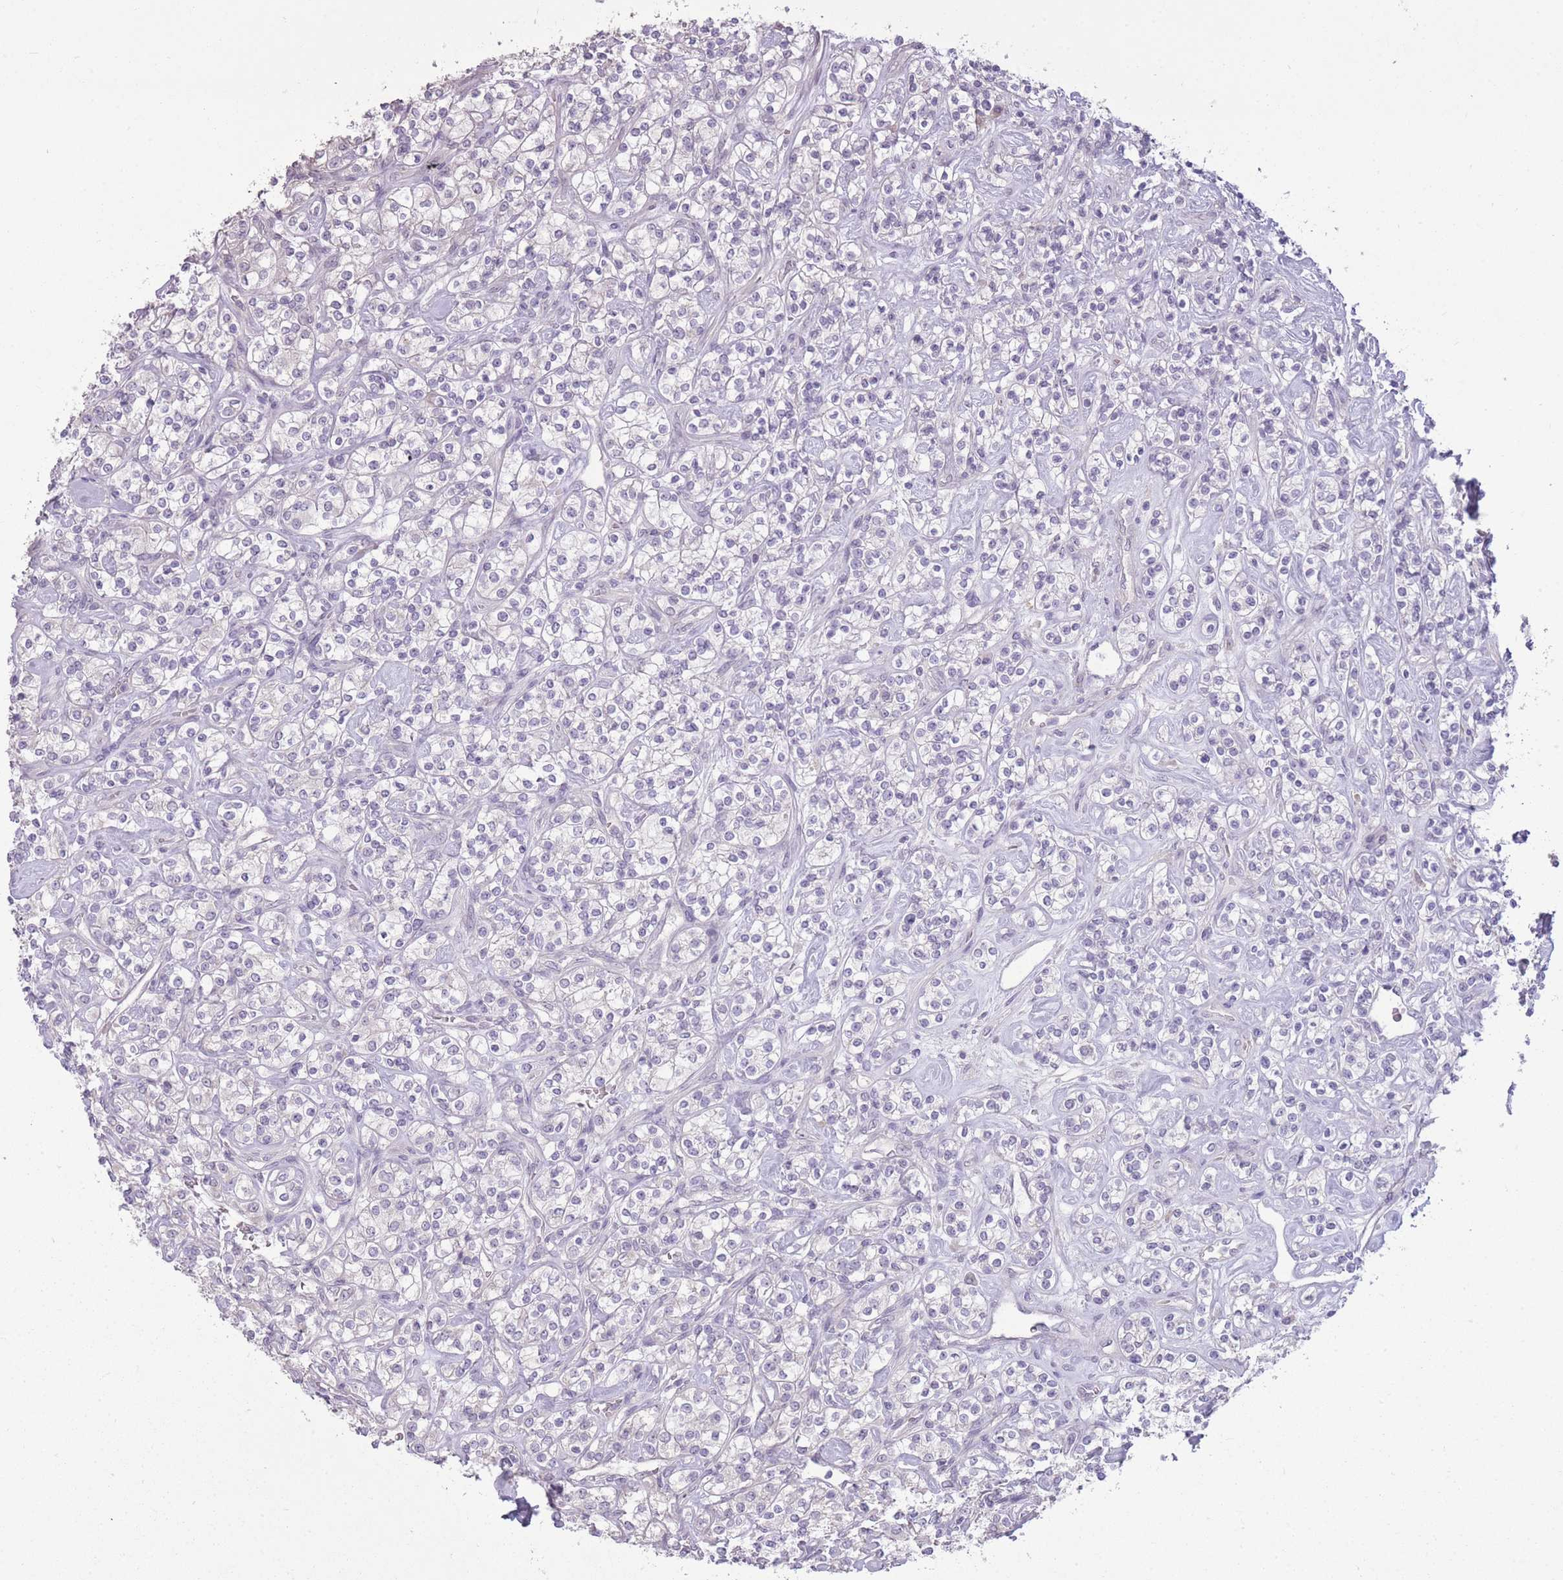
{"staining": {"intensity": "negative", "quantity": "none", "location": "none"}, "tissue": "renal cancer", "cell_type": "Tumor cells", "image_type": "cancer", "snomed": [{"axis": "morphology", "description": "Adenocarcinoma, NOS"}, {"axis": "topography", "description": "Kidney"}], "caption": "The histopathology image displays no significant positivity in tumor cells of renal cancer (adenocarcinoma). (Stains: DAB (3,3'-diaminobenzidine) immunohistochemistry with hematoxylin counter stain, Microscopy: brightfield microscopy at high magnification).", "gene": "ZBTB24", "patient": {"sex": "male", "age": 77}}